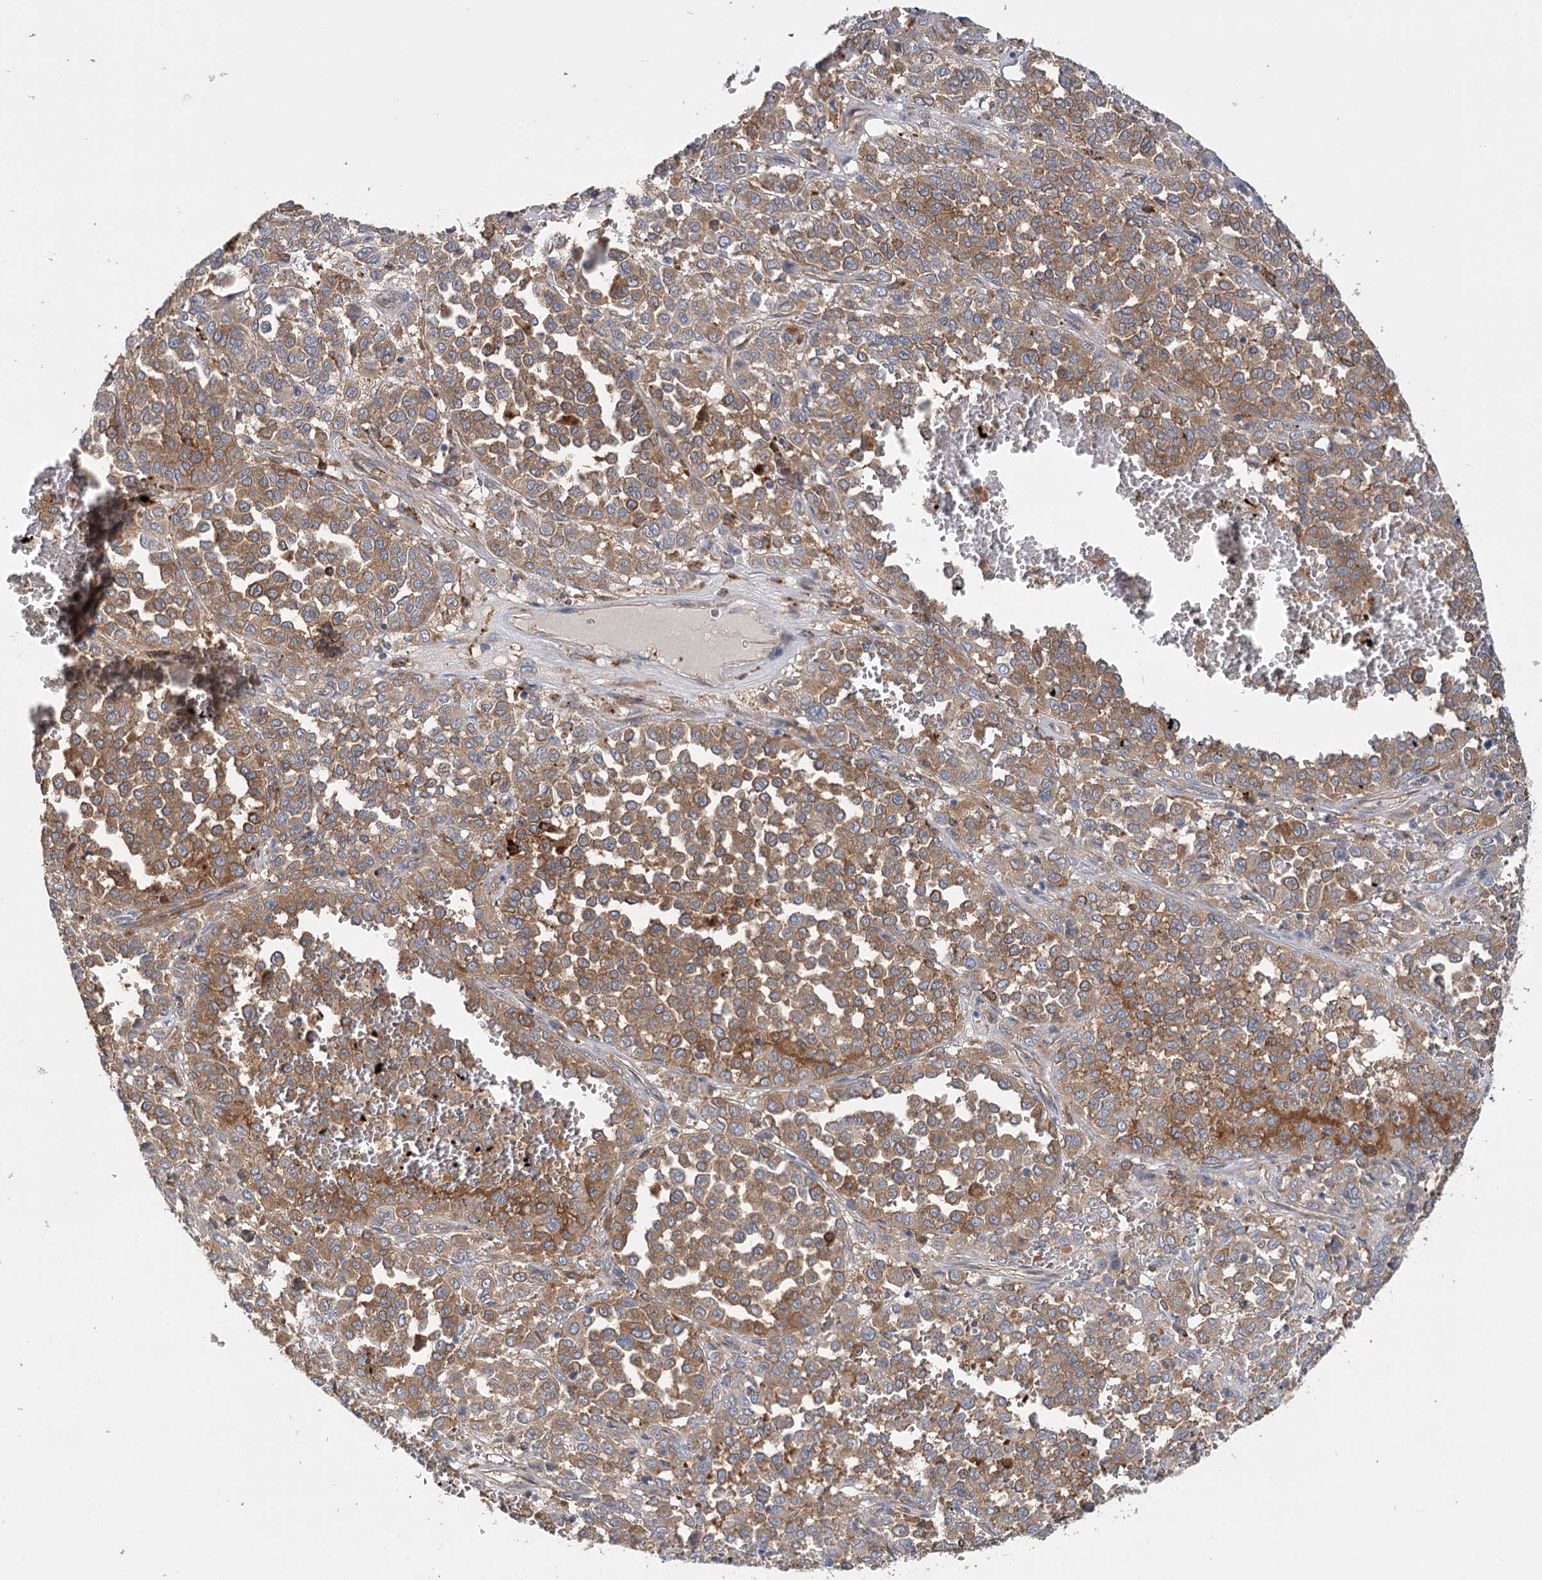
{"staining": {"intensity": "moderate", "quantity": ">75%", "location": "cytoplasmic/membranous"}, "tissue": "melanoma", "cell_type": "Tumor cells", "image_type": "cancer", "snomed": [{"axis": "morphology", "description": "Malignant melanoma, Metastatic site"}, {"axis": "topography", "description": "Pancreas"}], "caption": "This histopathology image exhibits melanoma stained with immunohistochemistry to label a protein in brown. The cytoplasmic/membranous of tumor cells show moderate positivity for the protein. Nuclei are counter-stained blue.", "gene": "GUSB", "patient": {"sex": "female", "age": 30}}